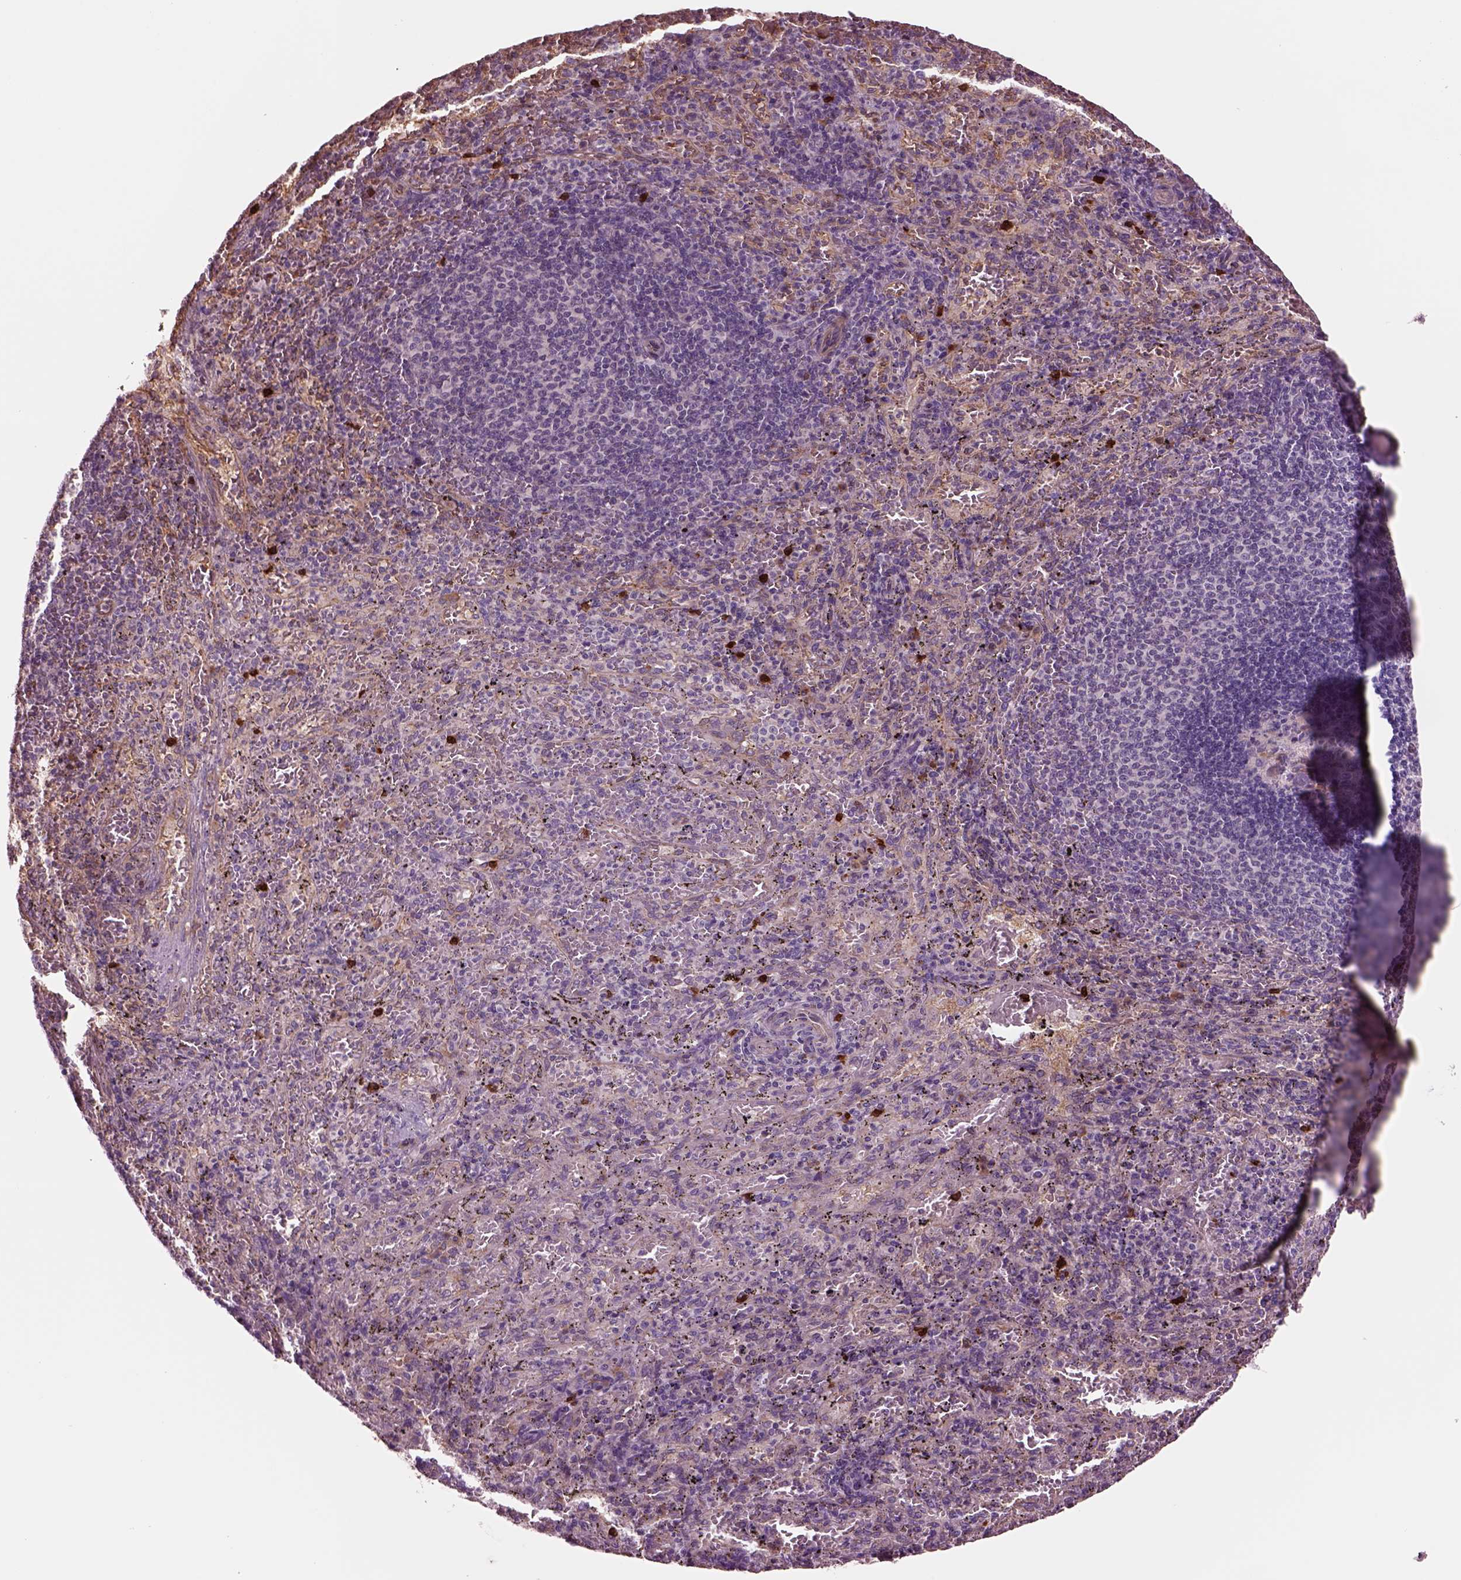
{"staining": {"intensity": "negative", "quantity": "none", "location": "none"}, "tissue": "spleen", "cell_type": "Cells in red pulp", "image_type": "normal", "snomed": [{"axis": "morphology", "description": "Normal tissue, NOS"}, {"axis": "topography", "description": "Spleen"}], "caption": "IHC of benign human spleen exhibits no staining in cells in red pulp.", "gene": "HTR1B", "patient": {"sex": "male", "age": 57}}